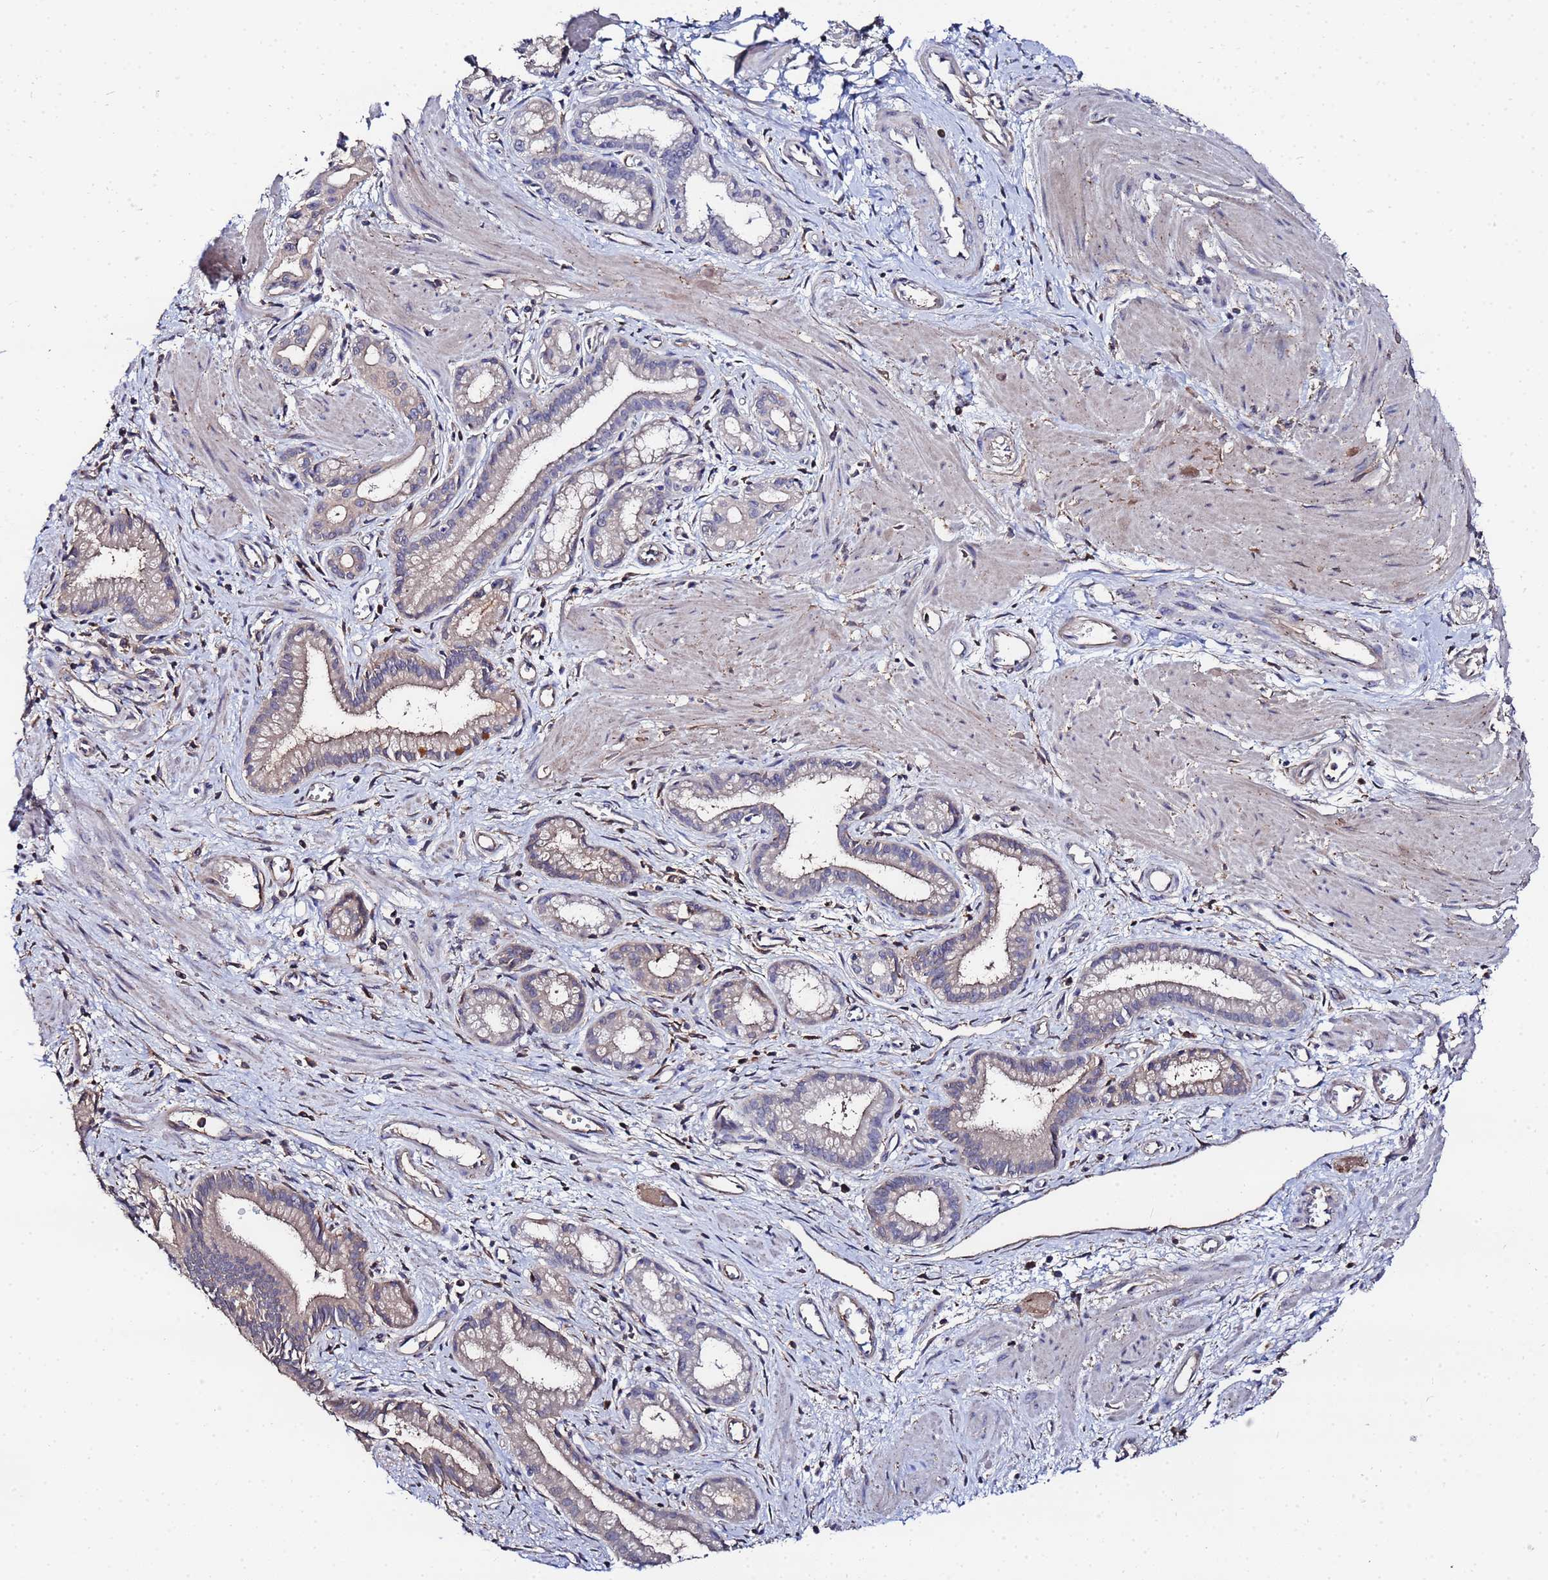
{"staining": {"intensity": "weak", "quantity": "25%-75%", "location": "cytoplasmic/membranous"}, "tissue": "pancreatic cancer", "cell_type": "Tumor cells", "image_type": "cancer", "snomed": [{"axis": "morphology", "description": "Adenocarcinoma, NOS"}, {"axis": "topography", "description": "Pancreas"}], "caption": "Human pancreatic adenocarcinoma stained with a protein marker demonstrates weak staining in tumor cells.", "gene": "TCP10L", "patient": {"sex": "male", "age": 78}}